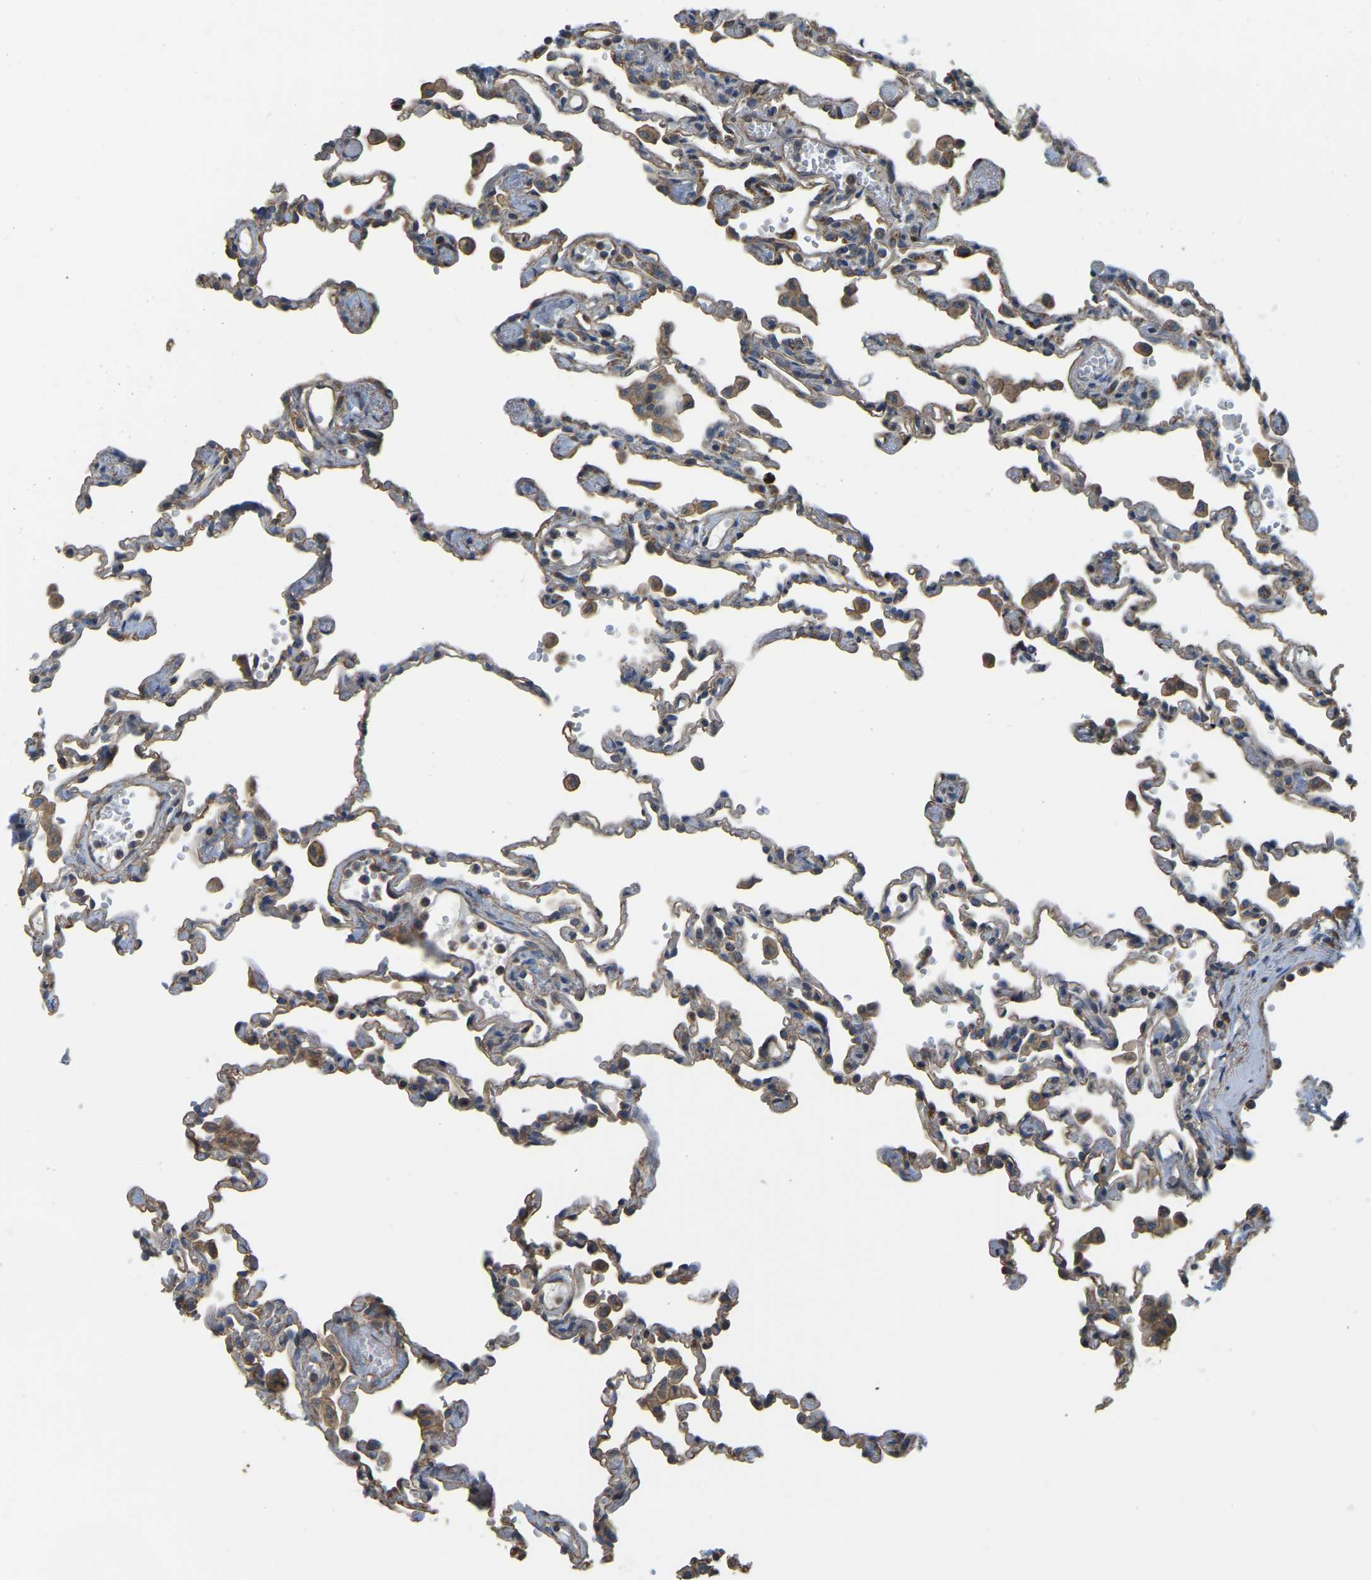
{"staining": {"intensity": "moderate", "quantity": "25%-75%", "location": "cytoplasmic/membranous"}, "tissue": "lung", "cell_type": "Alveolar cells", "image_type": "normal", "snomed": [{"axis": "morphology", "description": "Normal tissue, NOS"}, {"axis": "topography", "description": "Bronchus"}, {"axis": "topography", "description": "Lung"}], "caption": "Immunohistochemistry micrograph of normal lung: human lung stained using immunohistochemistry shows medium levels of moderate protein expression localized specifically in the cytoplasmic/membranous of alveolar cells, appearing as a cytoplasmic/membranous brown color.", "gene": "PSMD7", "patient": {"sex": "female", "age": 49}}